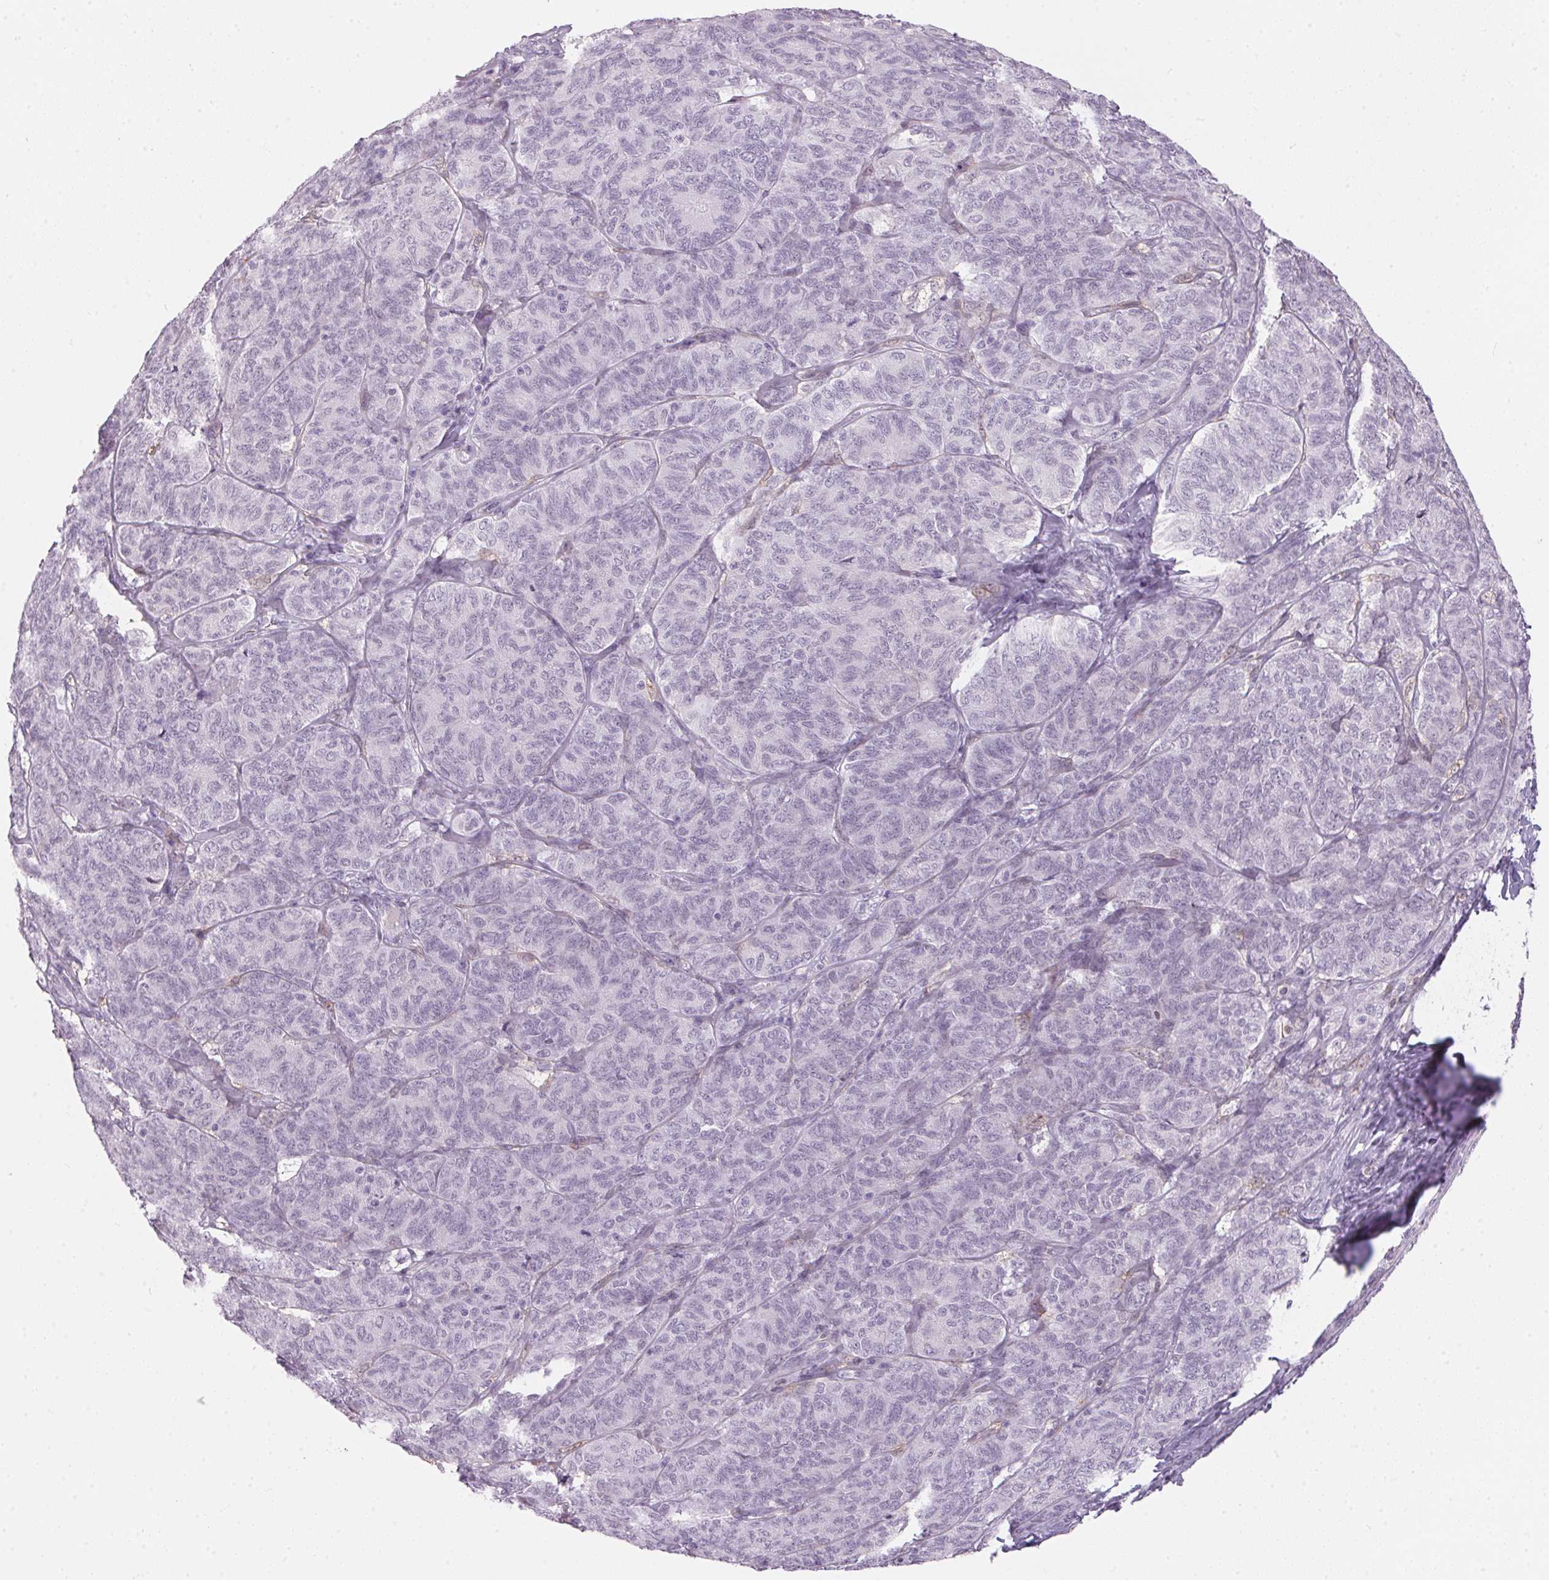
{"staining": {"intensity": "negative", "quantity": "none", "location": "none"}, "tissue": "ovarian cancer", "cell_type": "Tumor cells", "image_type": "cancer", "snomed": [{"axis": "morphology", "description": "Carcinoma, endometroid"}, {"axis": "topography", "description": "Ovary"}], "caption": "Ovarian endometroid carcinoma was stained to show a protein in brown. There is no significant staining in tumor cells.", "gene": "CADPS", "patient": {"sex": "female", "age": 80}}